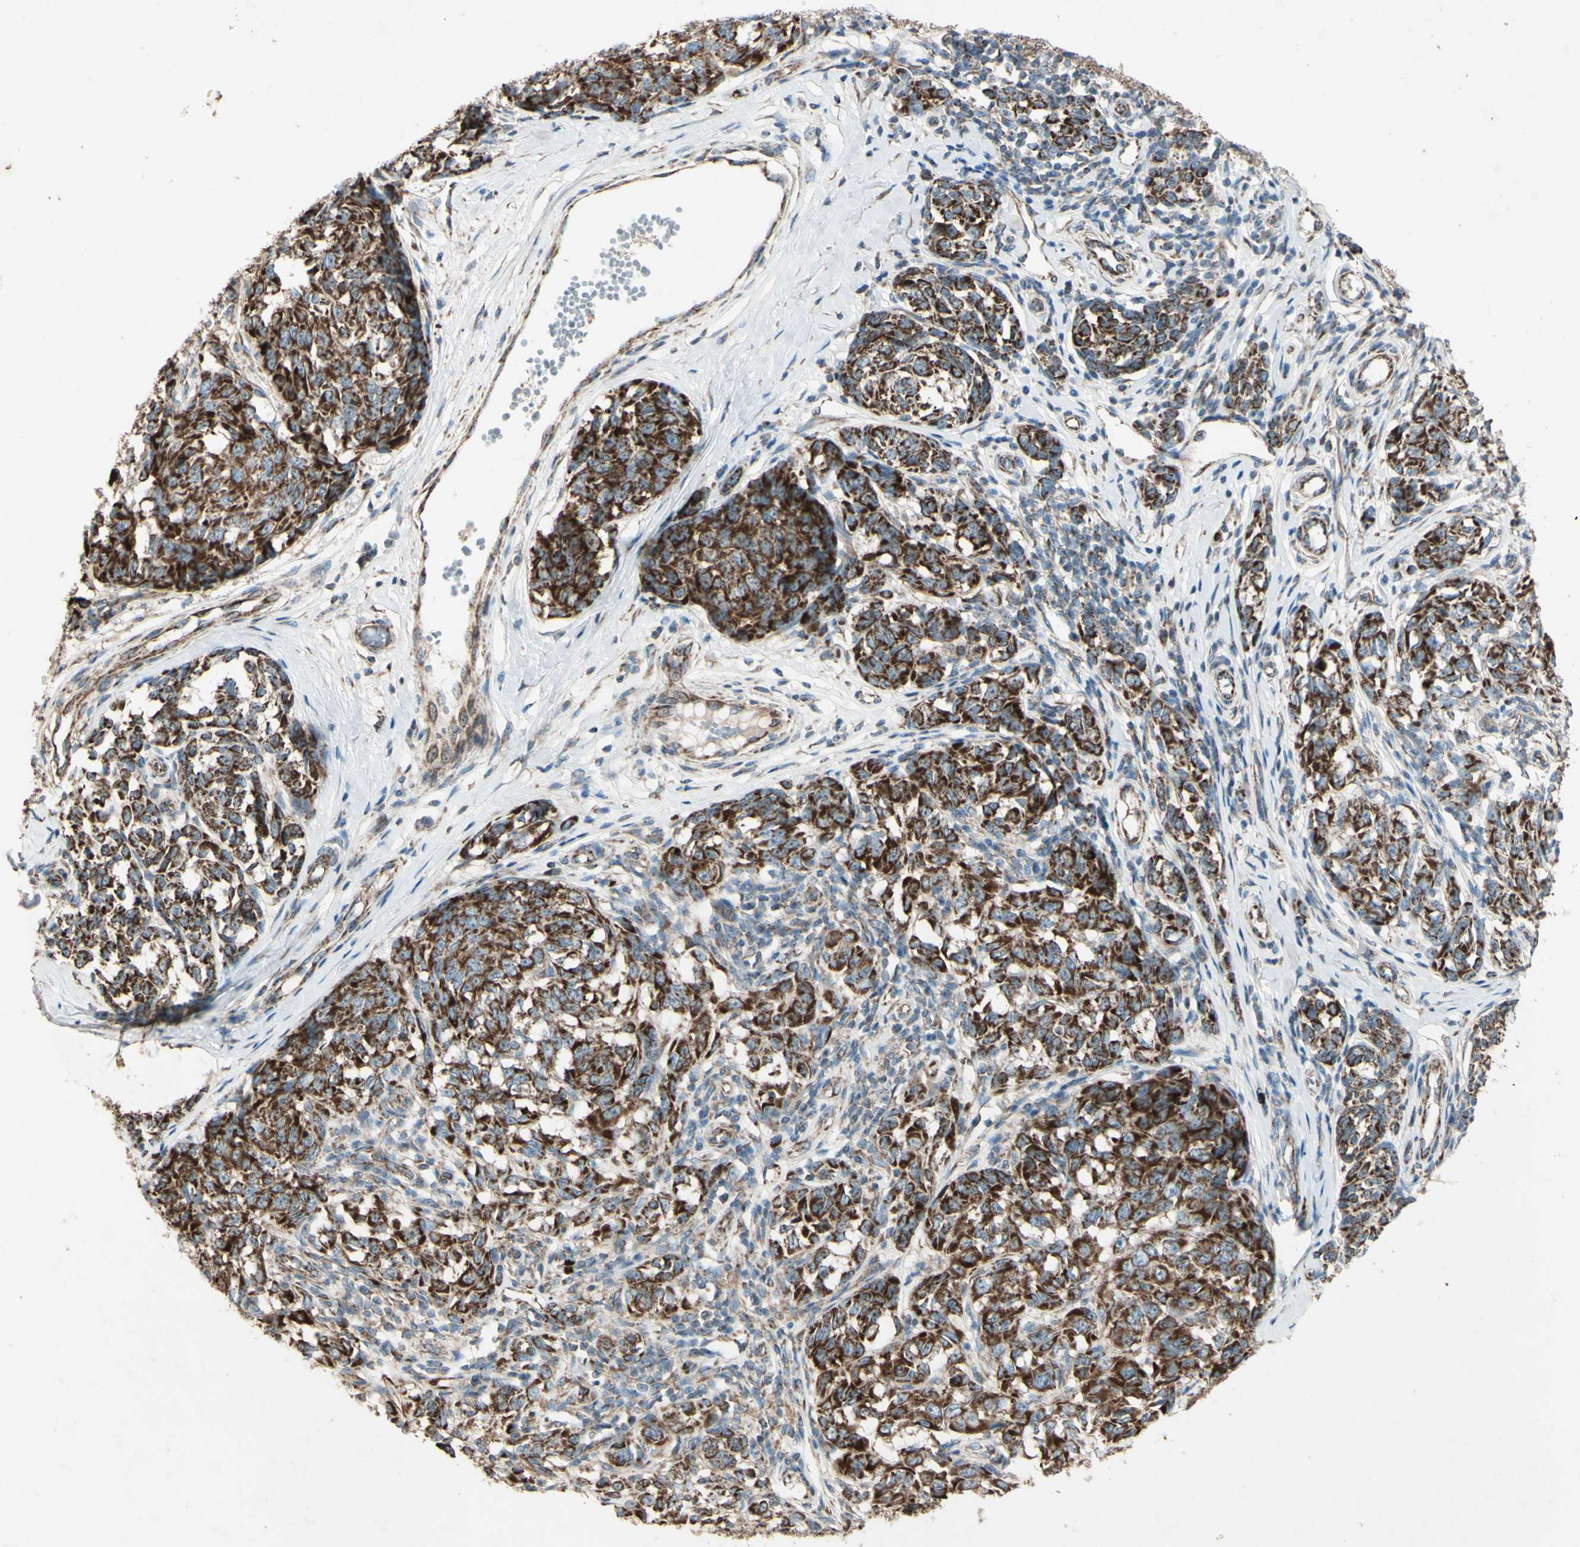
{"staining": {"intensity": "strong", "quantity": ">75%", "location": "cytoplasmic/membranous"}, "tissue": "melanoma", "cell_type": "Tumor cells", "image_type": "cancer", "snomed": [{"axis": "morphology", "description": "Malignant melanoma, NOS"}, {"axis": "topography", "description": "Skin"}], "caption": "Protein staining of malignant melanoma tissue exhibits strong cytoplasmic/membranous positivity in about >75% of tumor cells. (Stains: DAB (3,3'-diaminobenzidine) in brown, nuclei in blue, Microscopy: brightfield microscopy at high magnification).", "gene": "RHOT1", "patient": {"sex": "female", "age": 64}}